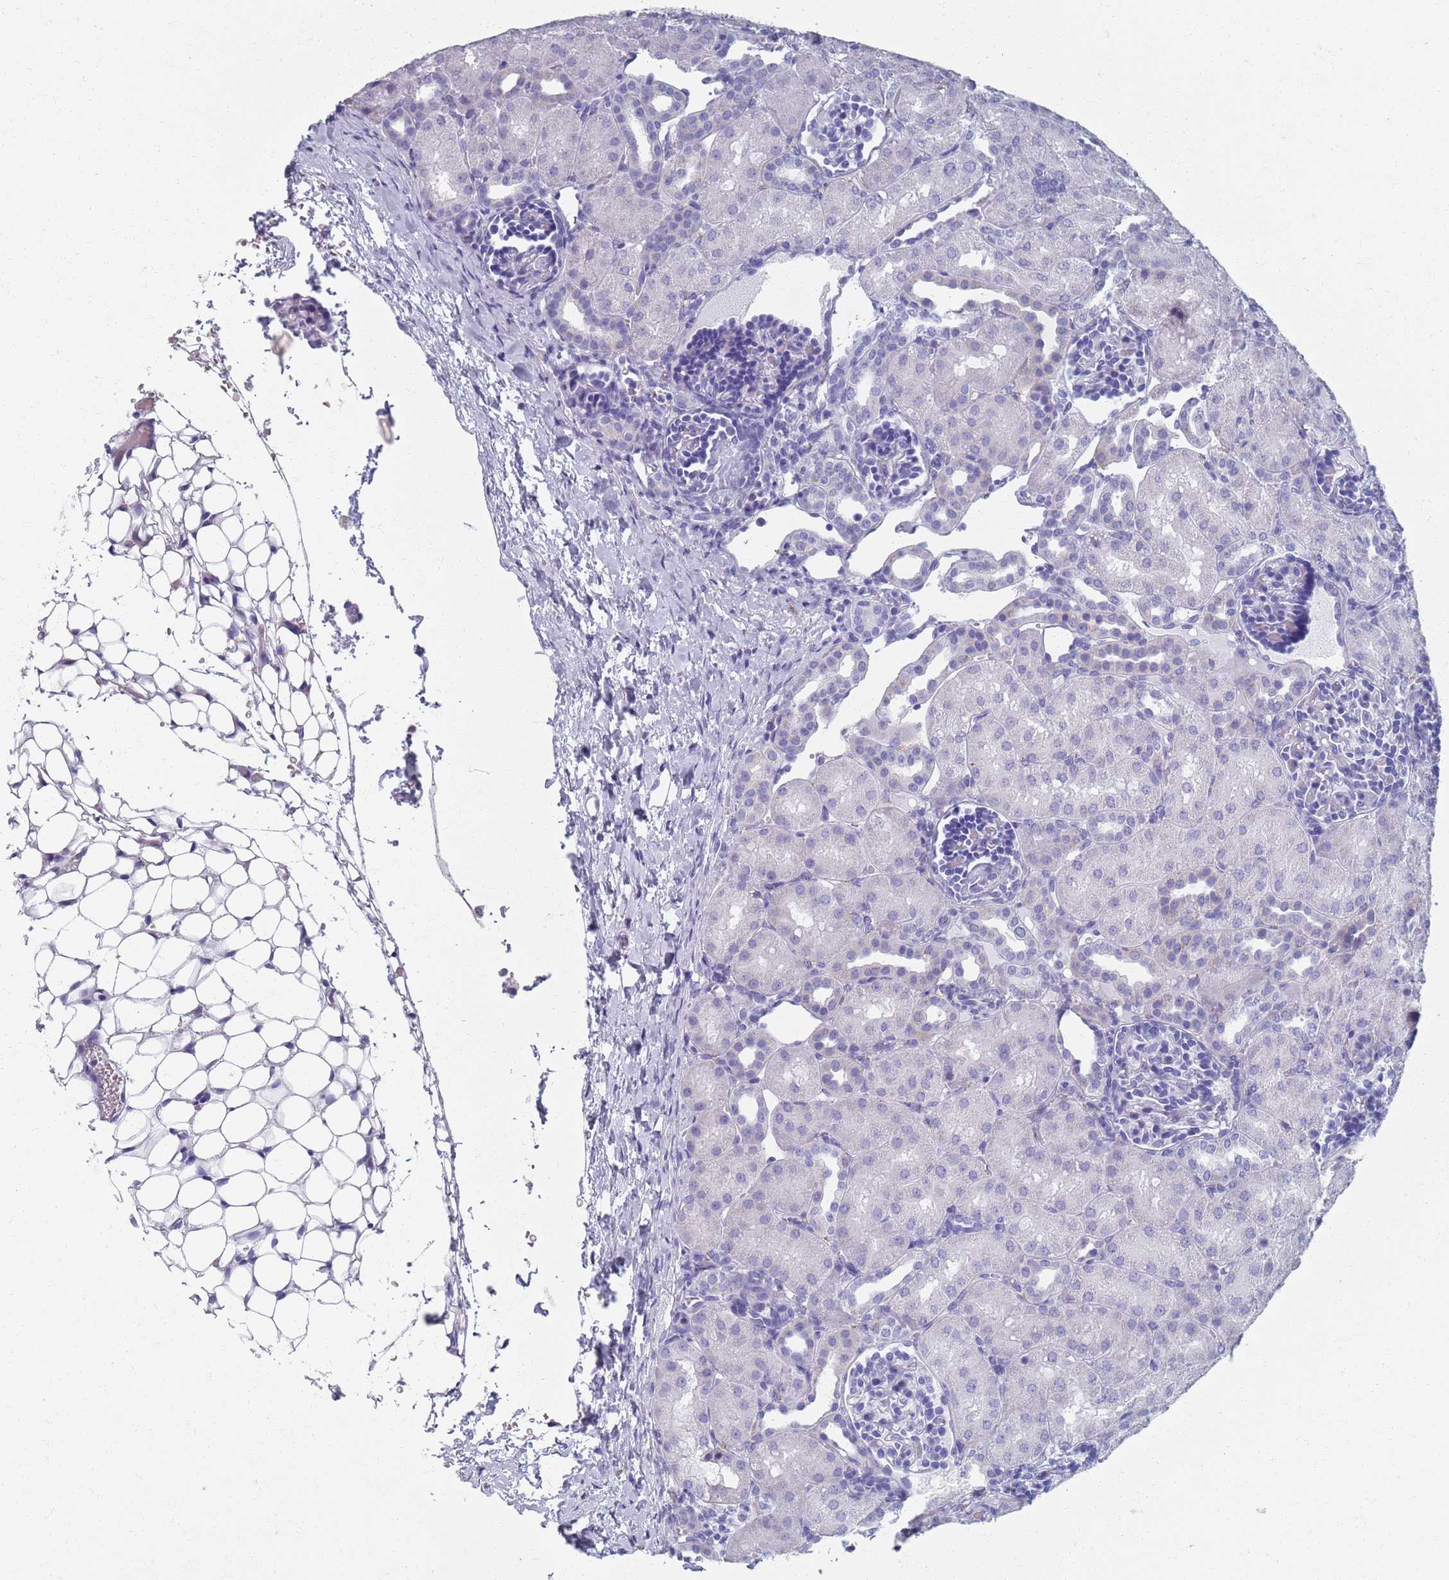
{"staining": {"intensity": "negative", "quantity": "none", "location": "none"}, "tissue": "kidney", "cell_type": "Cells in glomeruli", "image_type": "normal", "snomed": [{"axis": "morphology", "description": "Normal tissue, NOS"}, {"axis": "topography", "description": "Kidney"}], "caption": "Cells in glomeruli show no significant protein expression in normal kidney. (Immunohistochemistry, brightfield microscopy, high magnification).", "gene": "PLOD1", "patient": {"sex": "male", "age": 1}}